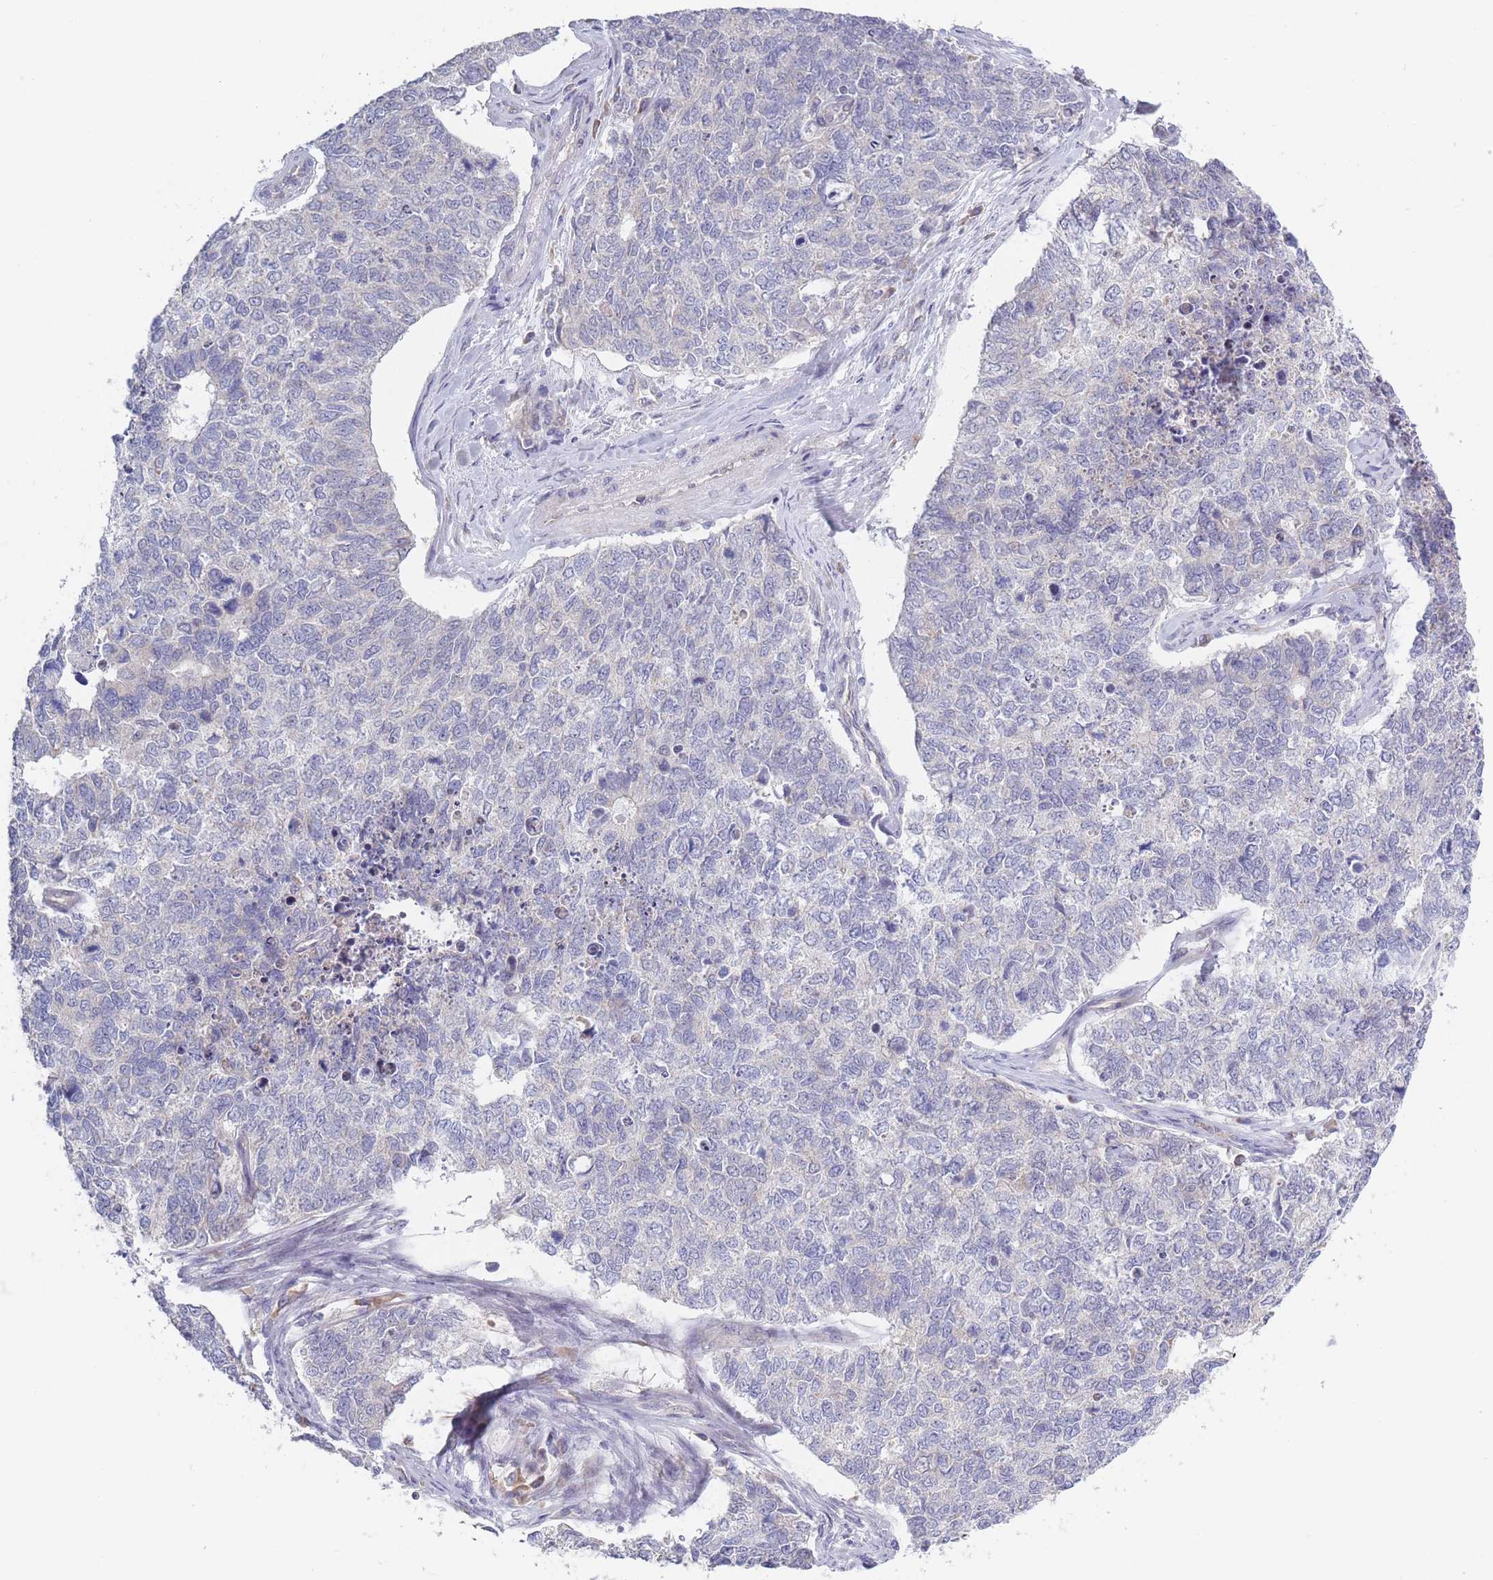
{"staining": {"intensity": "negative", "quantity": "none", "location": "none"}, "tissue": "cervical cancer", "cell_type": "Tumor cells", "image_type": "cancer", "snomed": [{"axis": "morphology", "description": "Squamous cell carcinoma, NOS"}, {"axis": "topography", "description": "Cervix"}], "caption": "An IHC photomicrograph of cervical cancer (squamous cell carcinoma) is shown. There is no staining in tumor cells of cervical cancer (squamous cell carcinoma).", "gene": "FAM227B", "patient": {"sex": "female", "age": 63}}